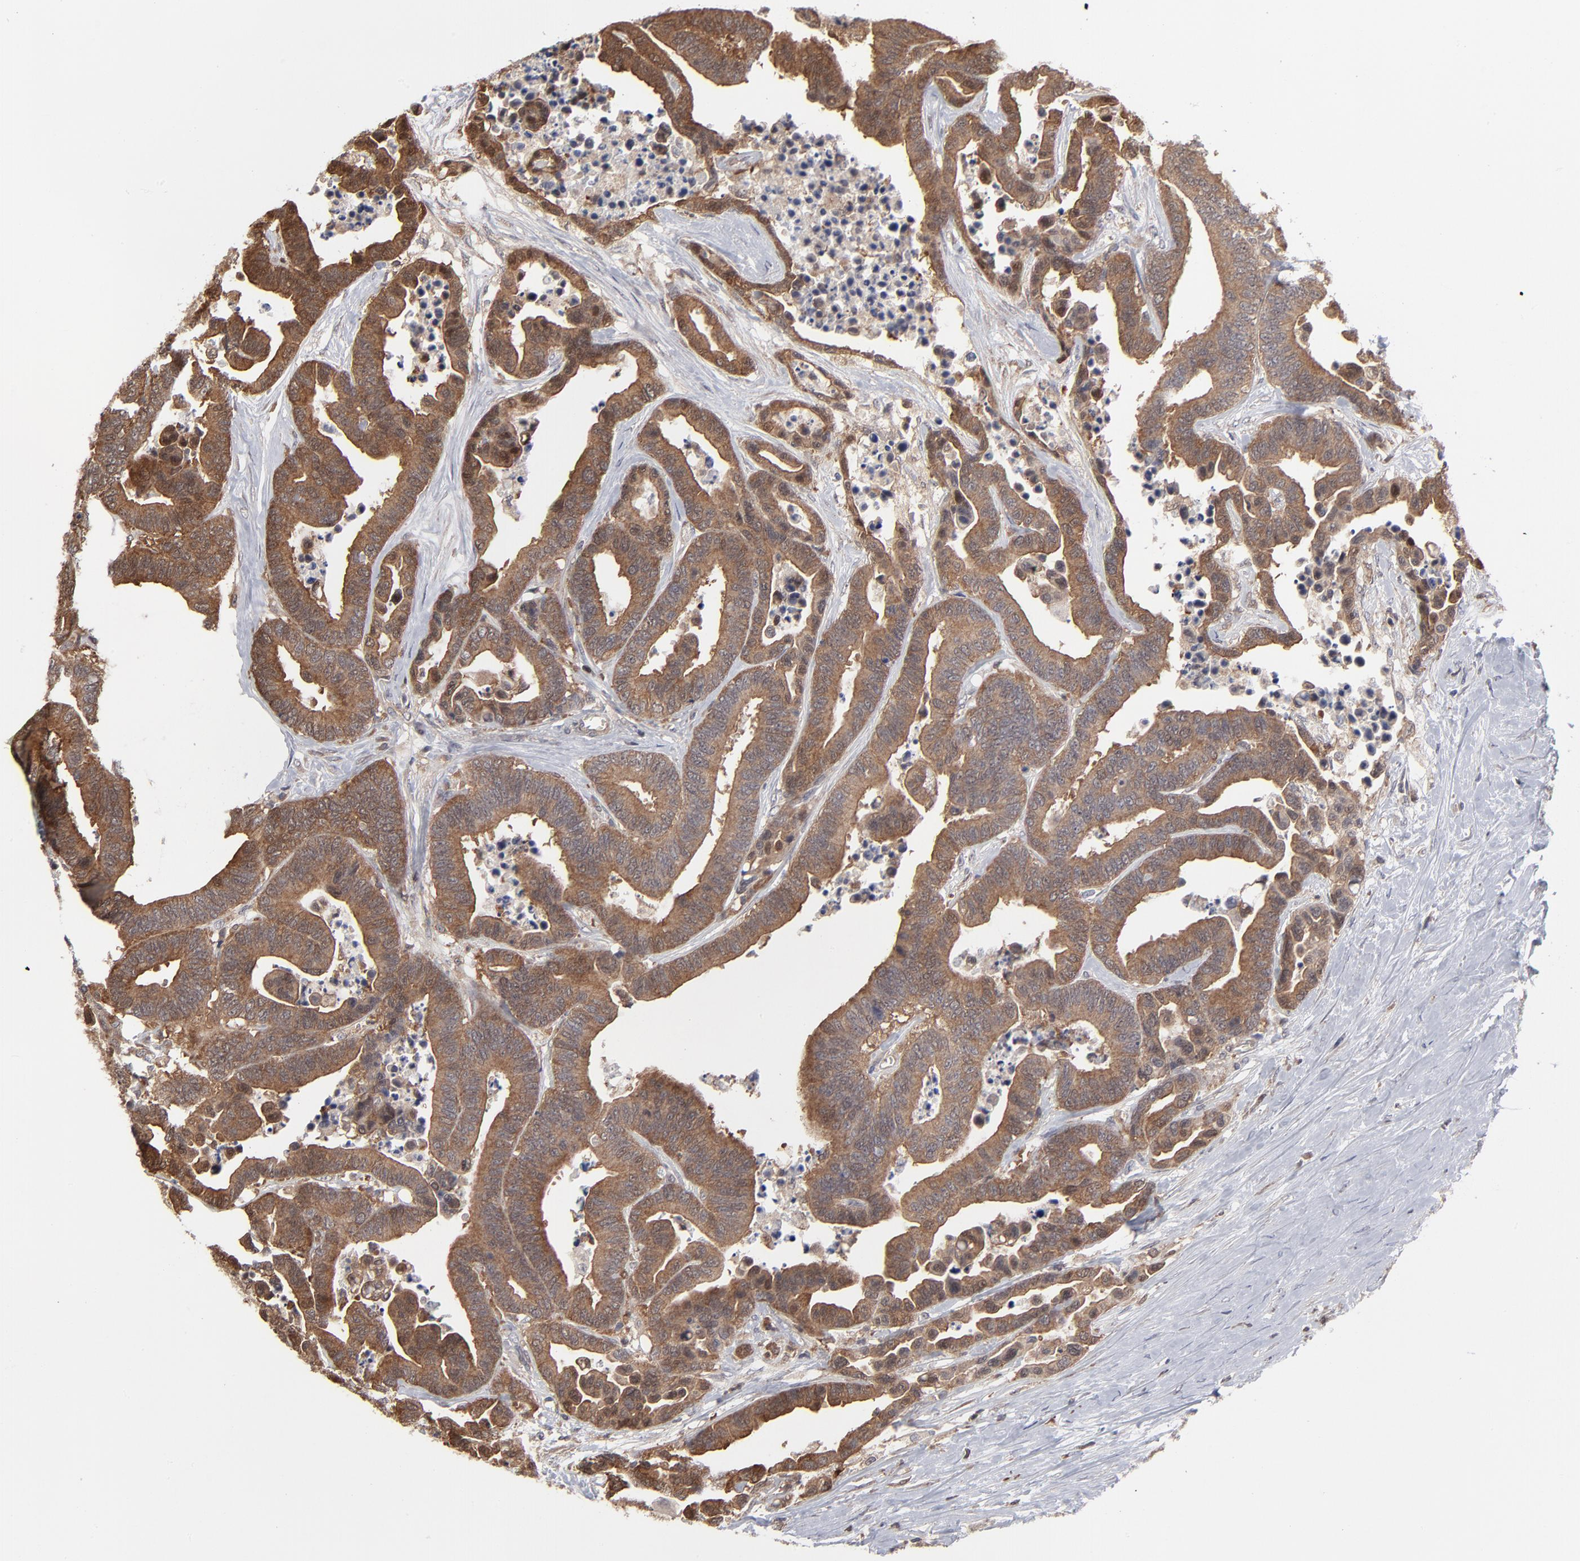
{"staining": {"intensity": "moderate", "quantity": ">75%", "location": "cytoplasmic/membranous"}, "tissue": "colorectal cancer", "cell_type": "Tumor cells", "image_type": "cancer", "snomed": [{"axis": "morphology", "description": "Adenocarcinoma, NOS"}, {"axis": "topography", "description": "Colon"}], "caption": "High-power microscopy captured an immunohistochemistry (IHC) photomicrograph of adenocarcinoma (colorectal), revealing moderate cytoplasmic/membranous positivity in about >75% of tumor cells. The staining is performed using DAB (3,3'-diaminobenzidine) brown chromogen to label protein expression. The nuclei are counter-stained blue using hematoxylin.", "gene": "MAP2K1", "patient": {"sex": "male", "age": 82}}